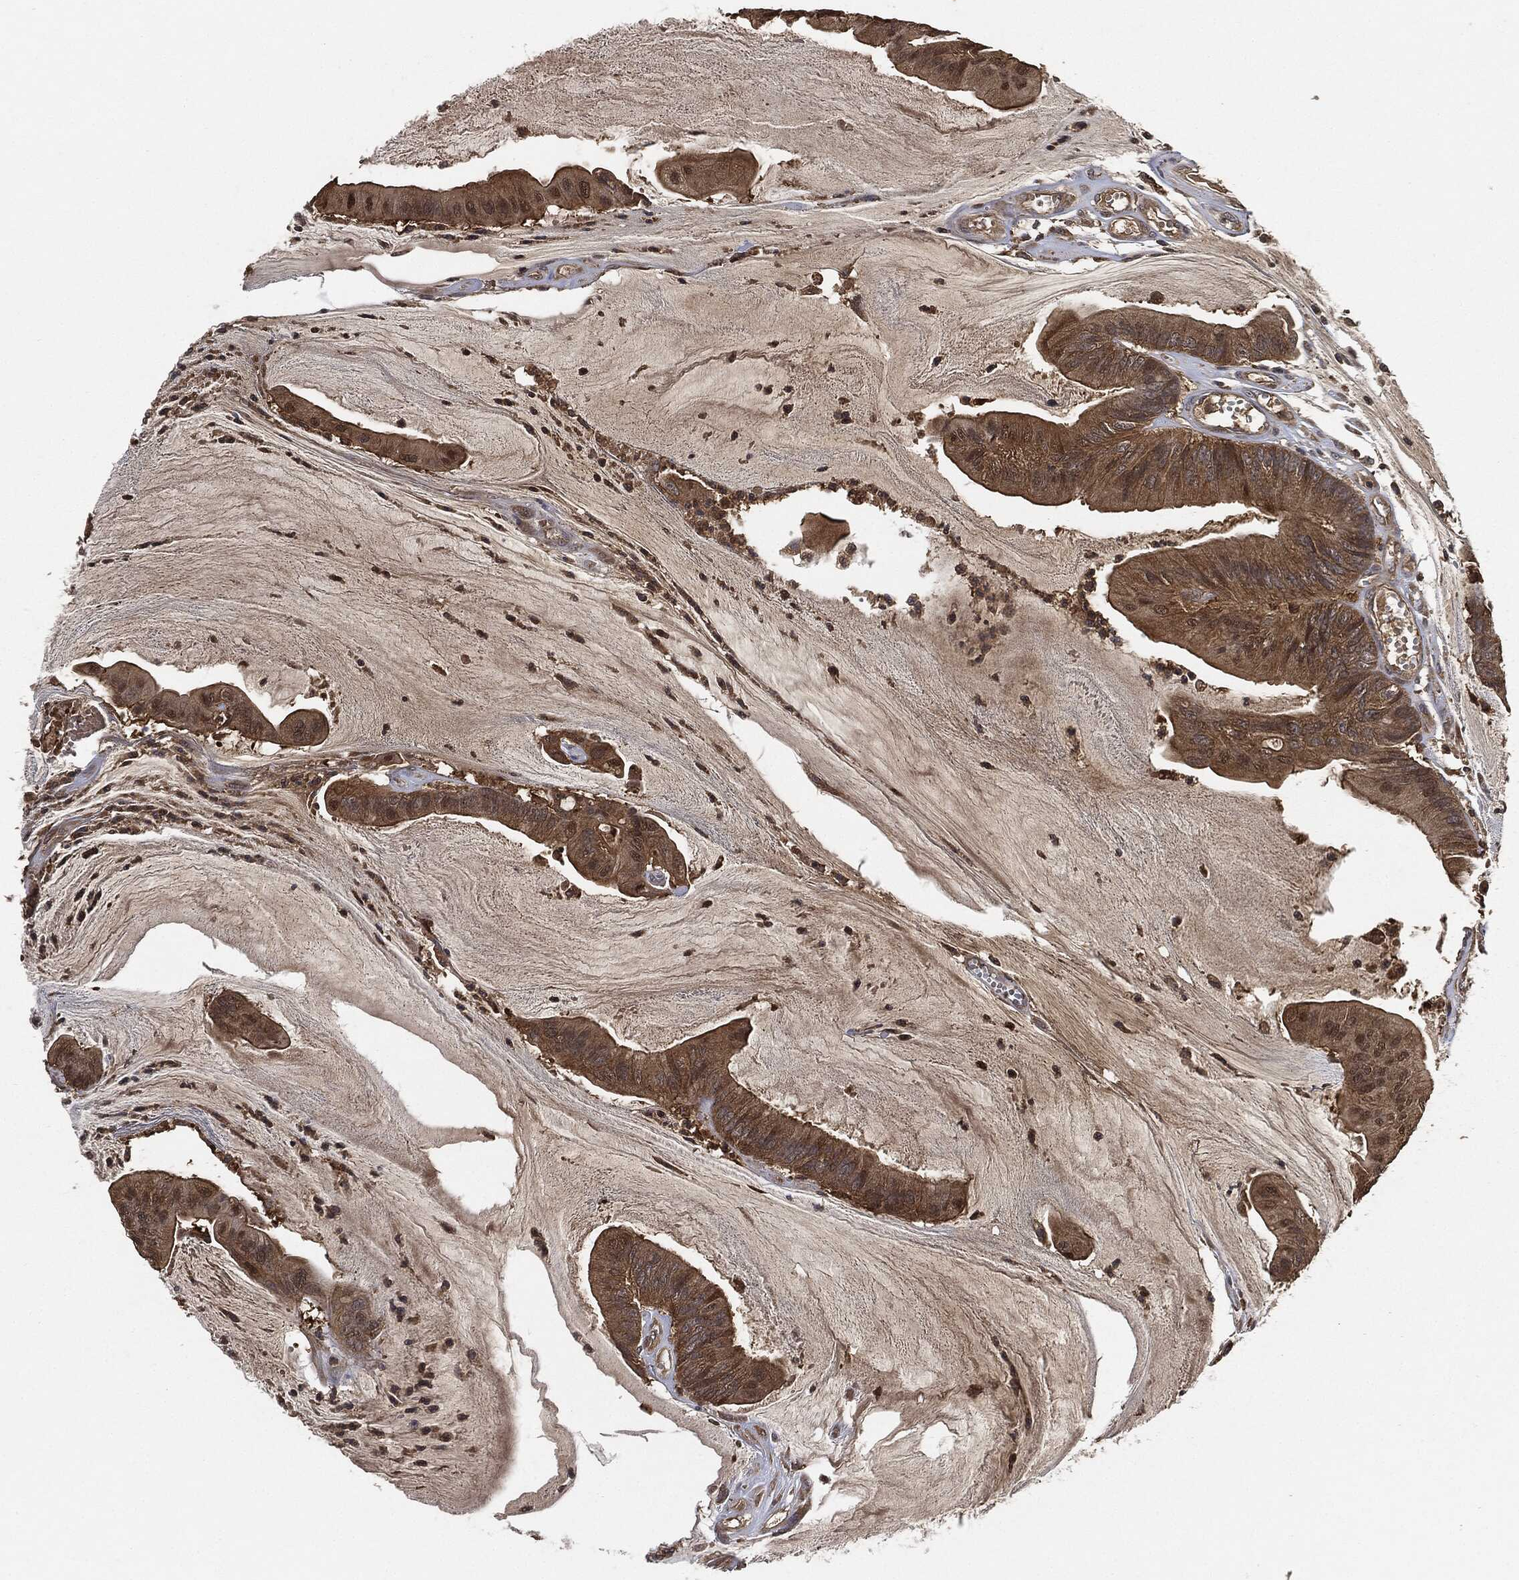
{"staining": {"intensity": "moderate", "quantity": ">75%", "location": "cytoplasmic/membranous"}, "tissue": "colorectal cancer", "cell_type": "Tumor cells", "image_type": "cancer", "snomed": [{"axis": "morphology", "description": "Adenocarcinoma, NOS"}, {"axis": "topography", "description": "Colon"}], "caption": "DAB immunohistochemical staining of human adenocarcinoma (colorectal) shows moderate cytoplasmic/membranous protein staining in about >75% of tumor cells.", "gene": "BRAF", "patient": {"sex": "female", "age": 69}}